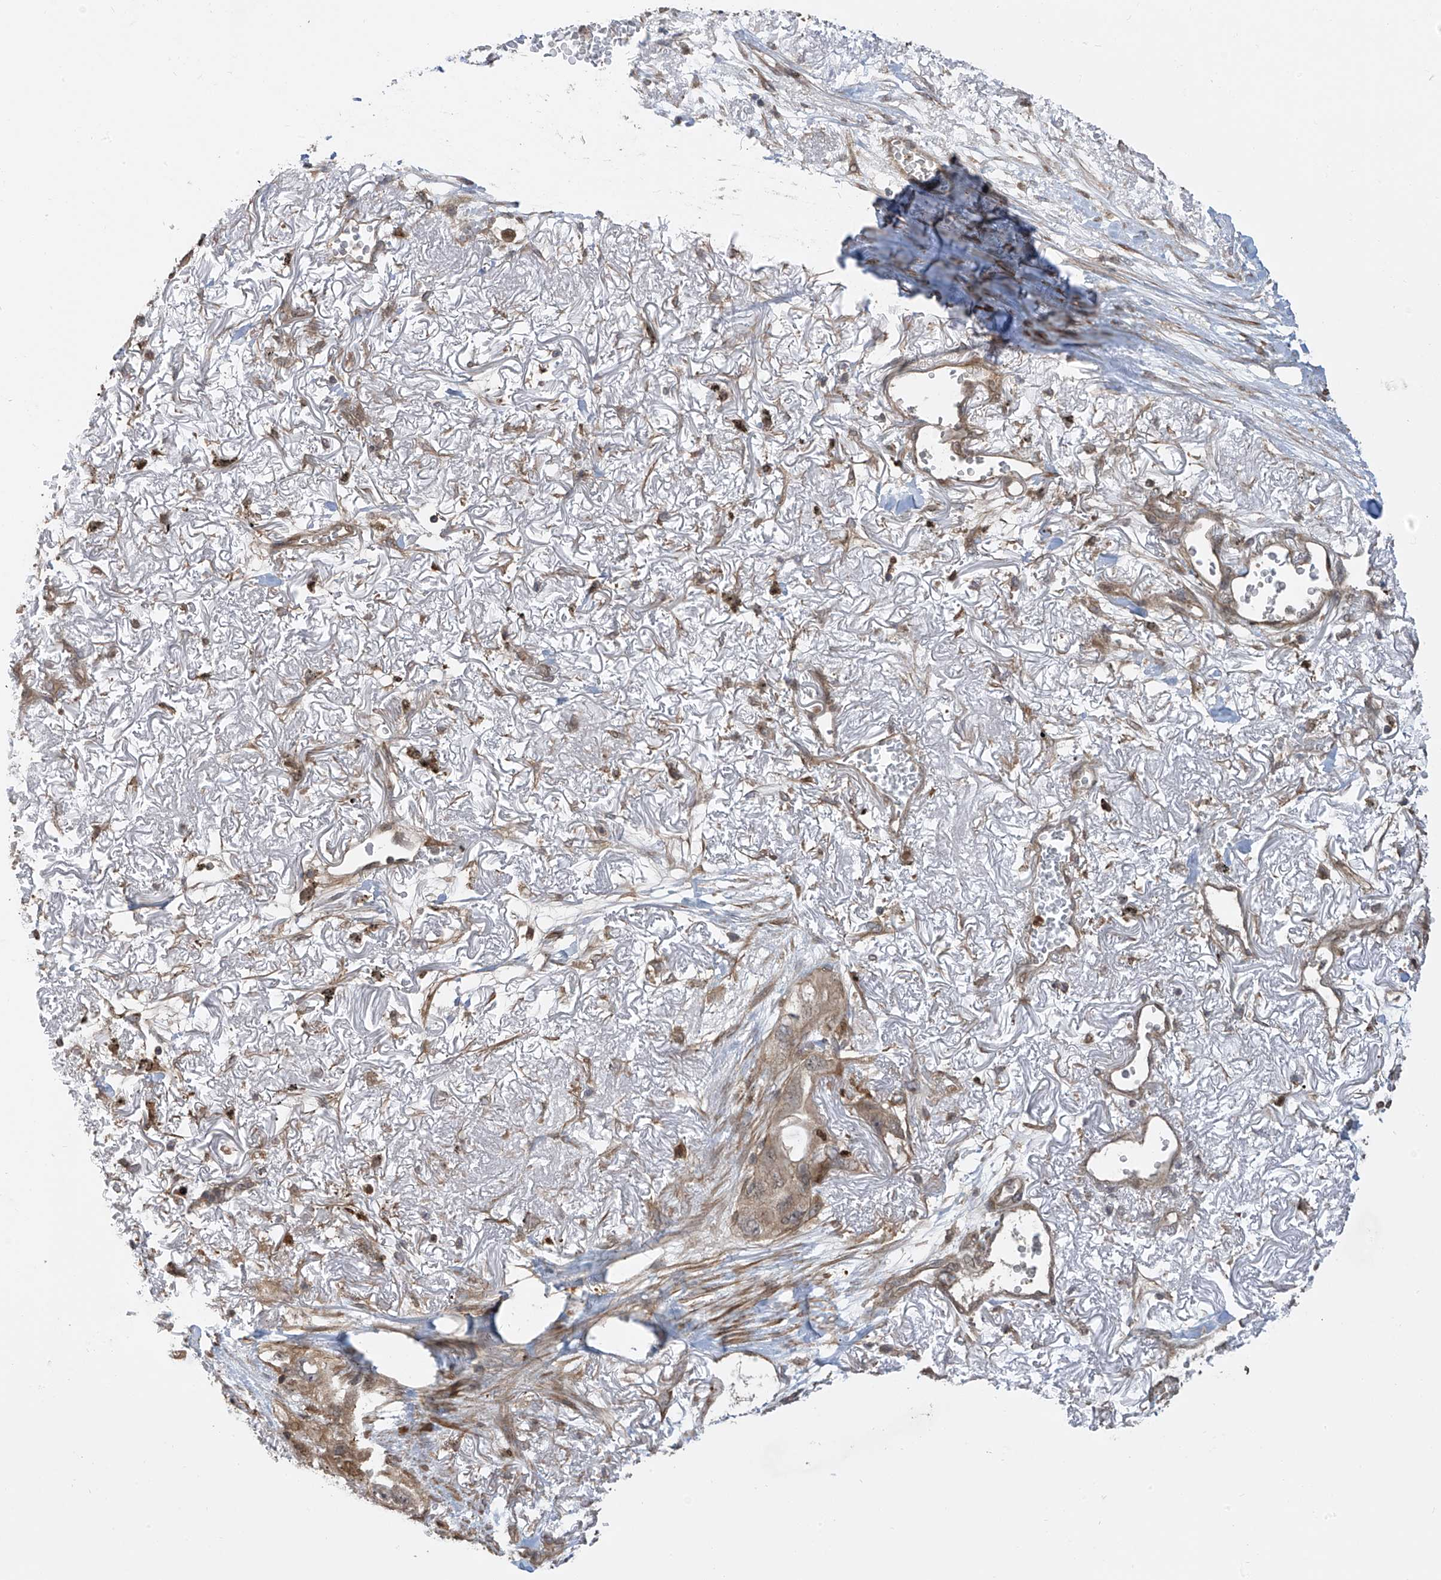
{"staining": {"intensity": "weak", "quantity": "25%-75%", "location": "cytoplasmic/membranous,nuclear"}, "tissue": "lung cancer", "cell_type": "Tumor cells", "image_type": "cancer", "snomed": [{"axis": "morphology", "description": "Squamous cell carcinoma, NOS"}, {"axis": "topography", "description": "Lung"}], "caption": "Approximately 25%-75% of tumor cells in human lung cancer reveal weak cytoplasmic/membranous and nuclear protein staining as visualized by brown immunohistochemical staining.", "gene": "ATAD2B", "patient": {"sex": "female", "age": 73}}